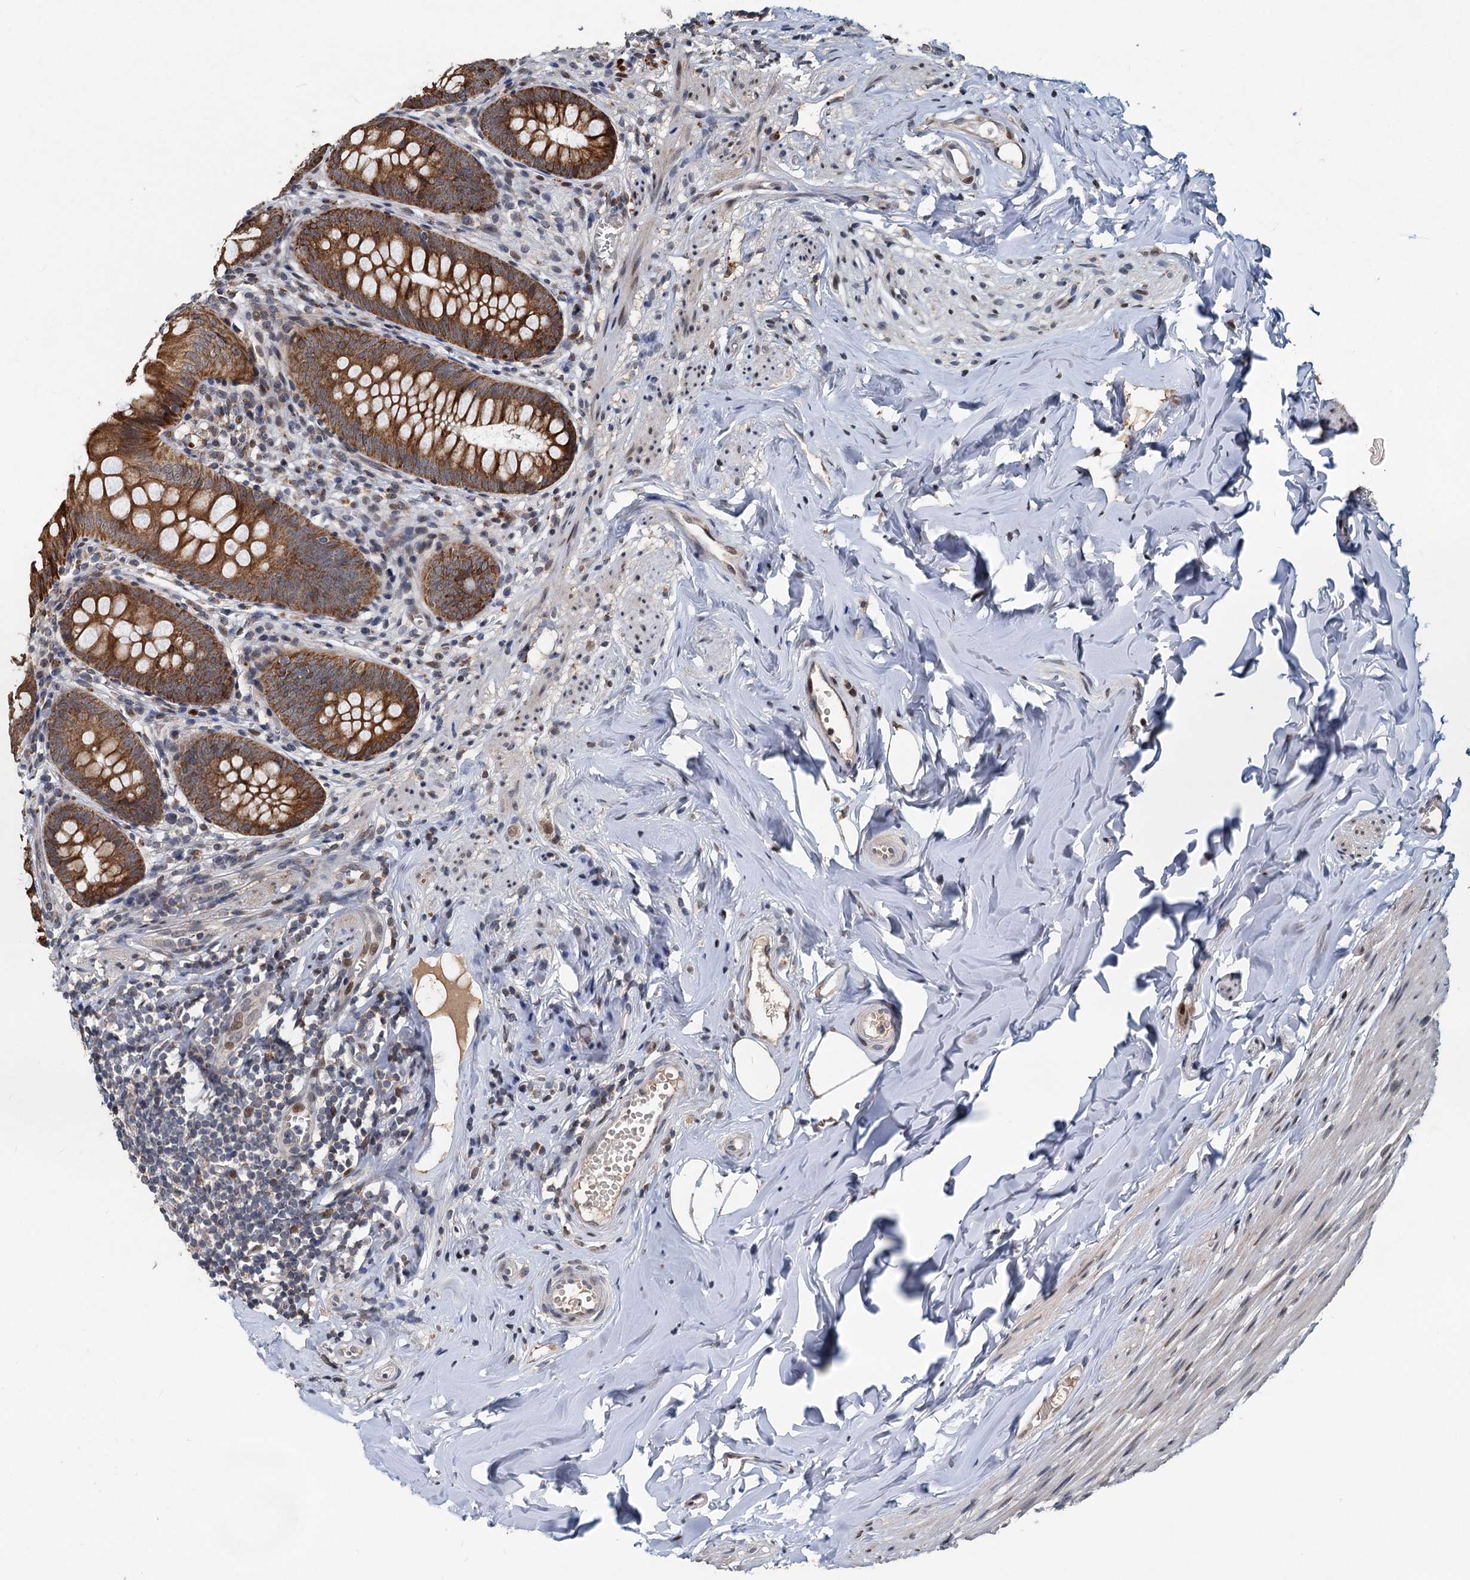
{"staining": {"intensity": "strong", "quantity": ">75%", "location": "cytoplasmic/membranous"}, "tissue": "appendix", "cell_type": "Glandular cells", "image_type": "normal", "snomed": [{"axis": "morphology", "description": "Normal tissue, NOS"}, {"axis": "topography", "description": "Appendix"}], "caption": "Glandular cells exhibit high levels of strong cytoplasmic/membranous staining in about >75% of cells in normal appendix.", "gene": "RITA1", "patient": {"sex": "female", "age": 51}}